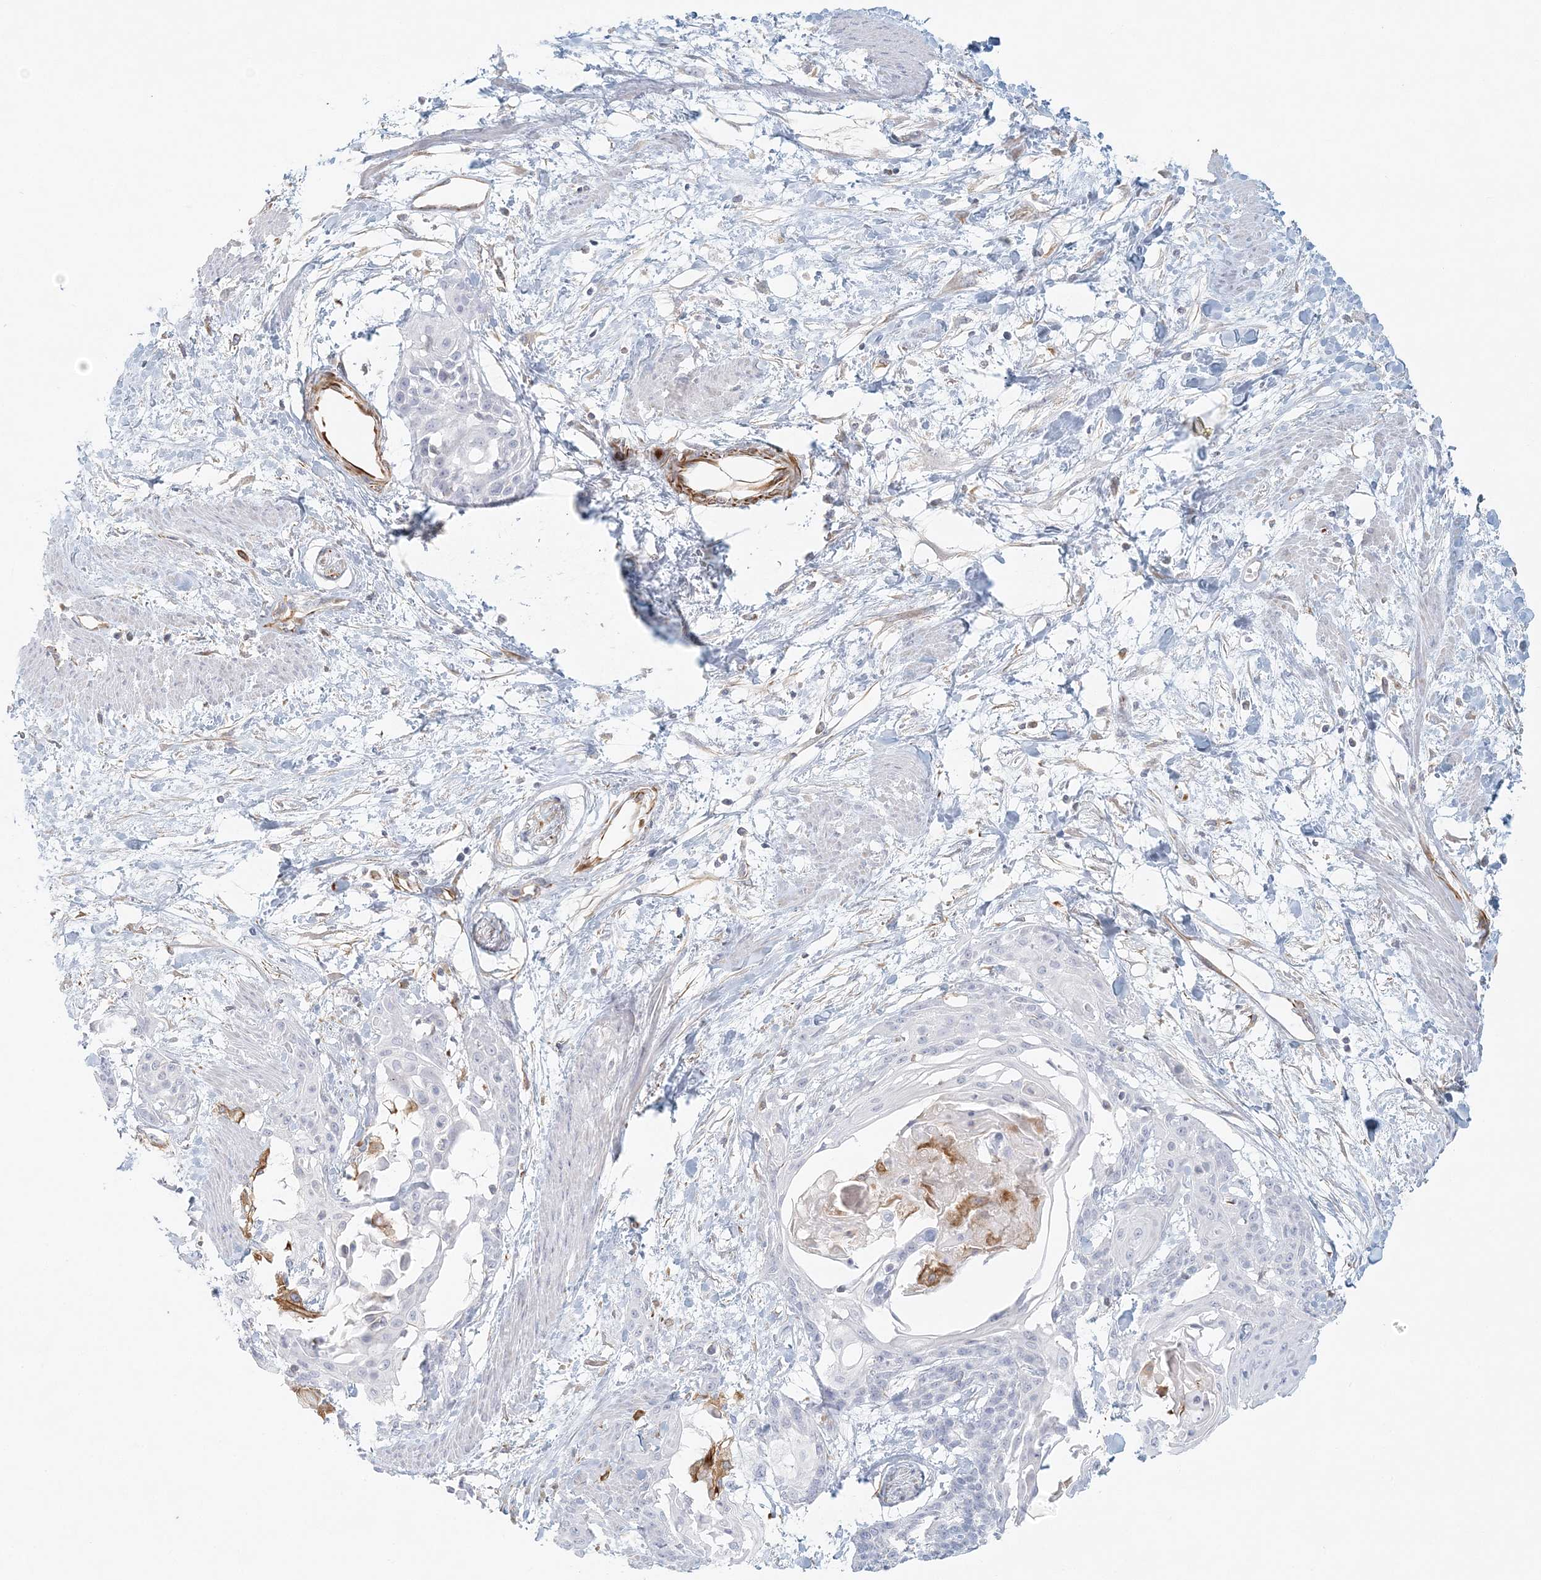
{"staining": {"intensity": "negative", "quantity": "none", "location": "none"}, "tissue": "cervical cancer", "cell_type": "Tumor cells", "image_type": "cancer", "snomed": [{"axis": "morphology", "description": "Squamous cell carcinoma, NOS"}, {"axis": "topography", "description": "Cervix"}], "caption": "Immunohistochemical staining of human cervical cancer (squamous cell carcinoma) reveals no significant expression in tumor cells.", "gene": "DMRTB1", "patient": {"sex": "female", "age": 57}}